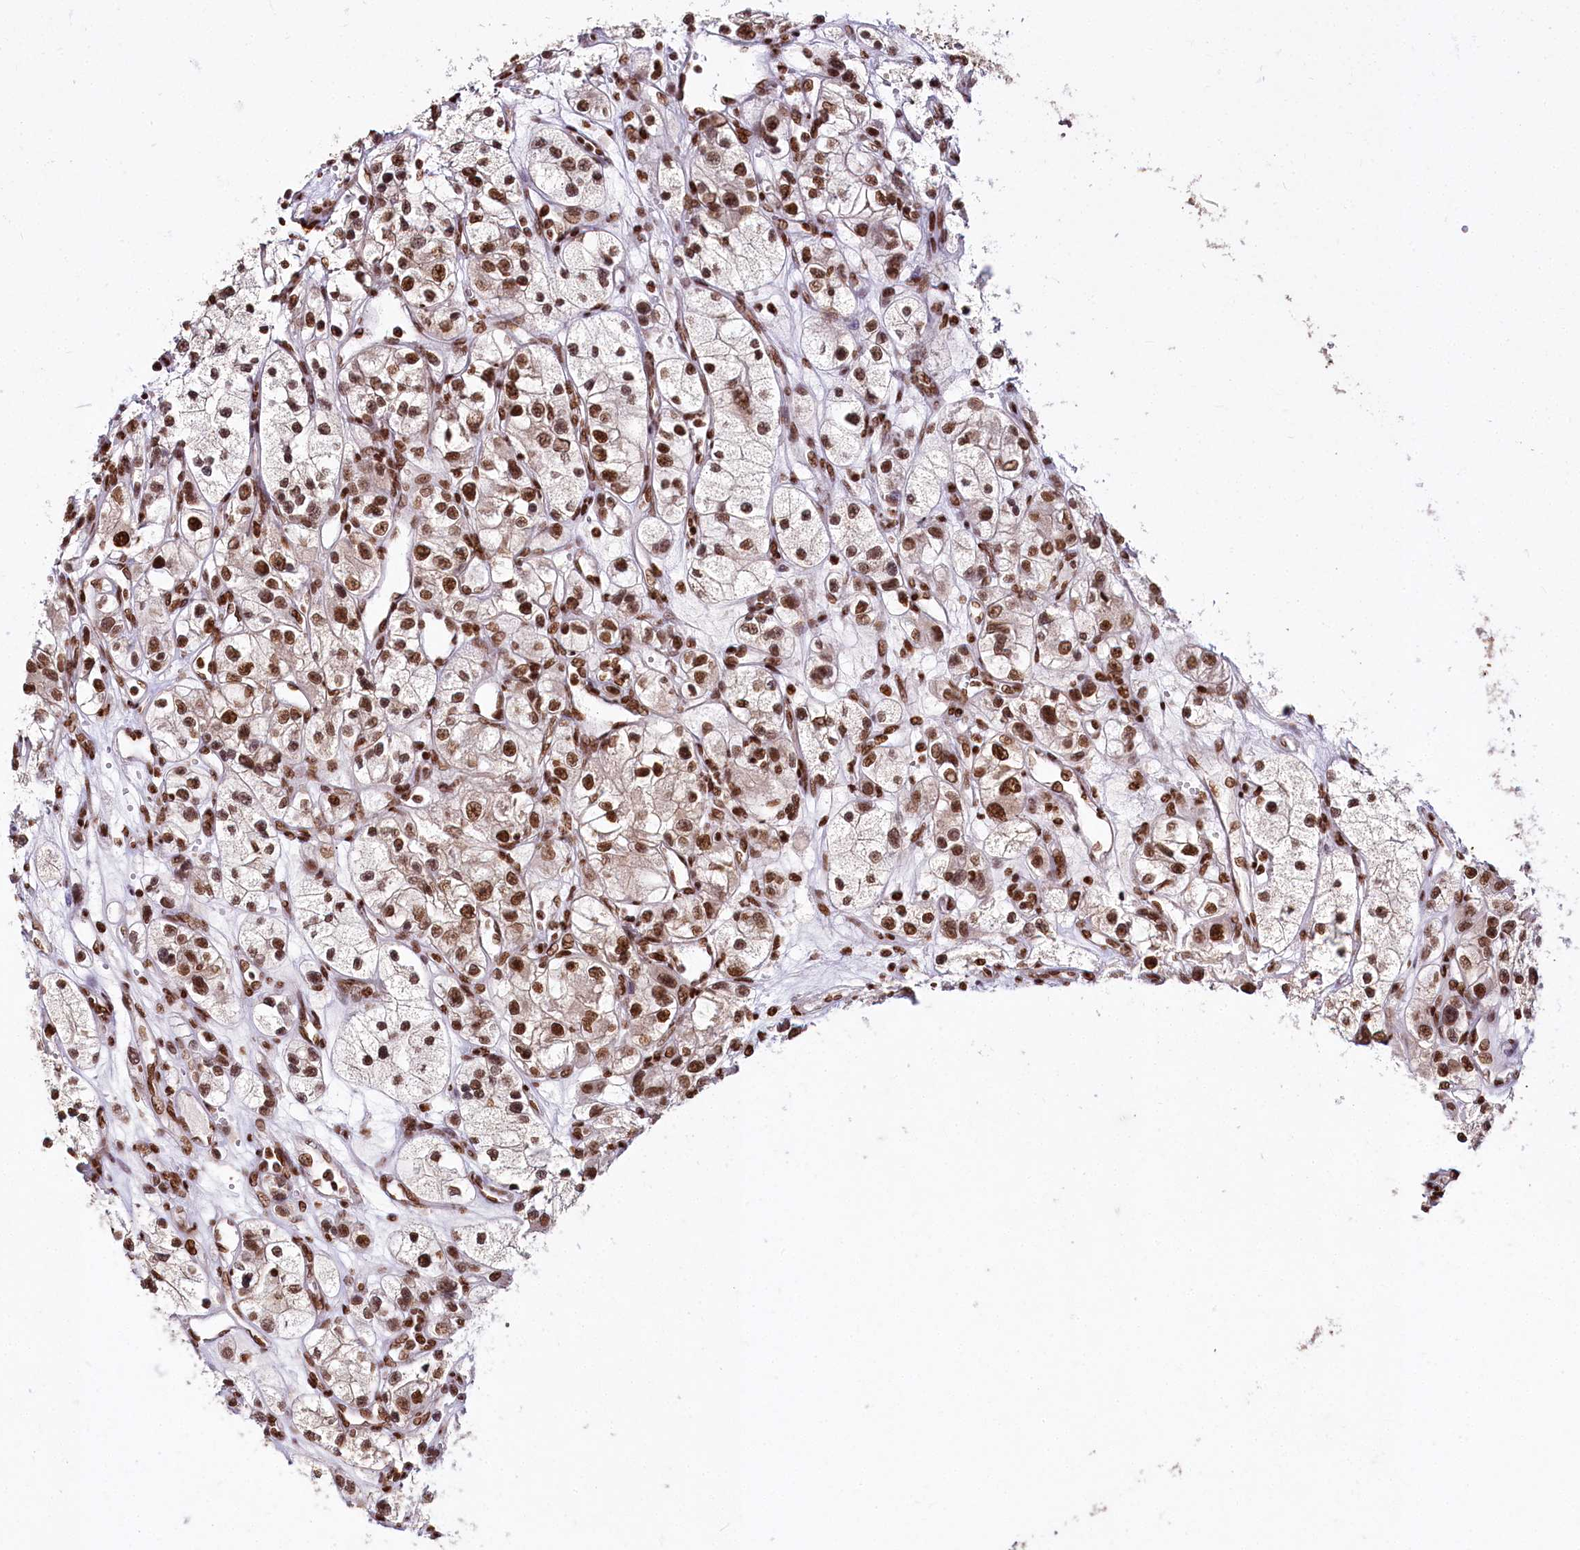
{"staining": {"intensity": "strong", "quantity": ">75%", "location": "nuclear"}, "tissue": "renal cancer", "cell_type": "Tumor cells", "image_type": "cancer", "snomed": [{"axis": "morphology", "description": "Adenocarcinoma, NOS"}, {"axis": "topography", "description": "Kidney"}], "caption": "The histopathology image demonstrates immunohistochemical staining of renal cancer. There is strong nuclear expression is identified in approximately >75% of tumor cells.", "gene": "SMARCE1", "patient": {"sex": "female", "age": 57}}